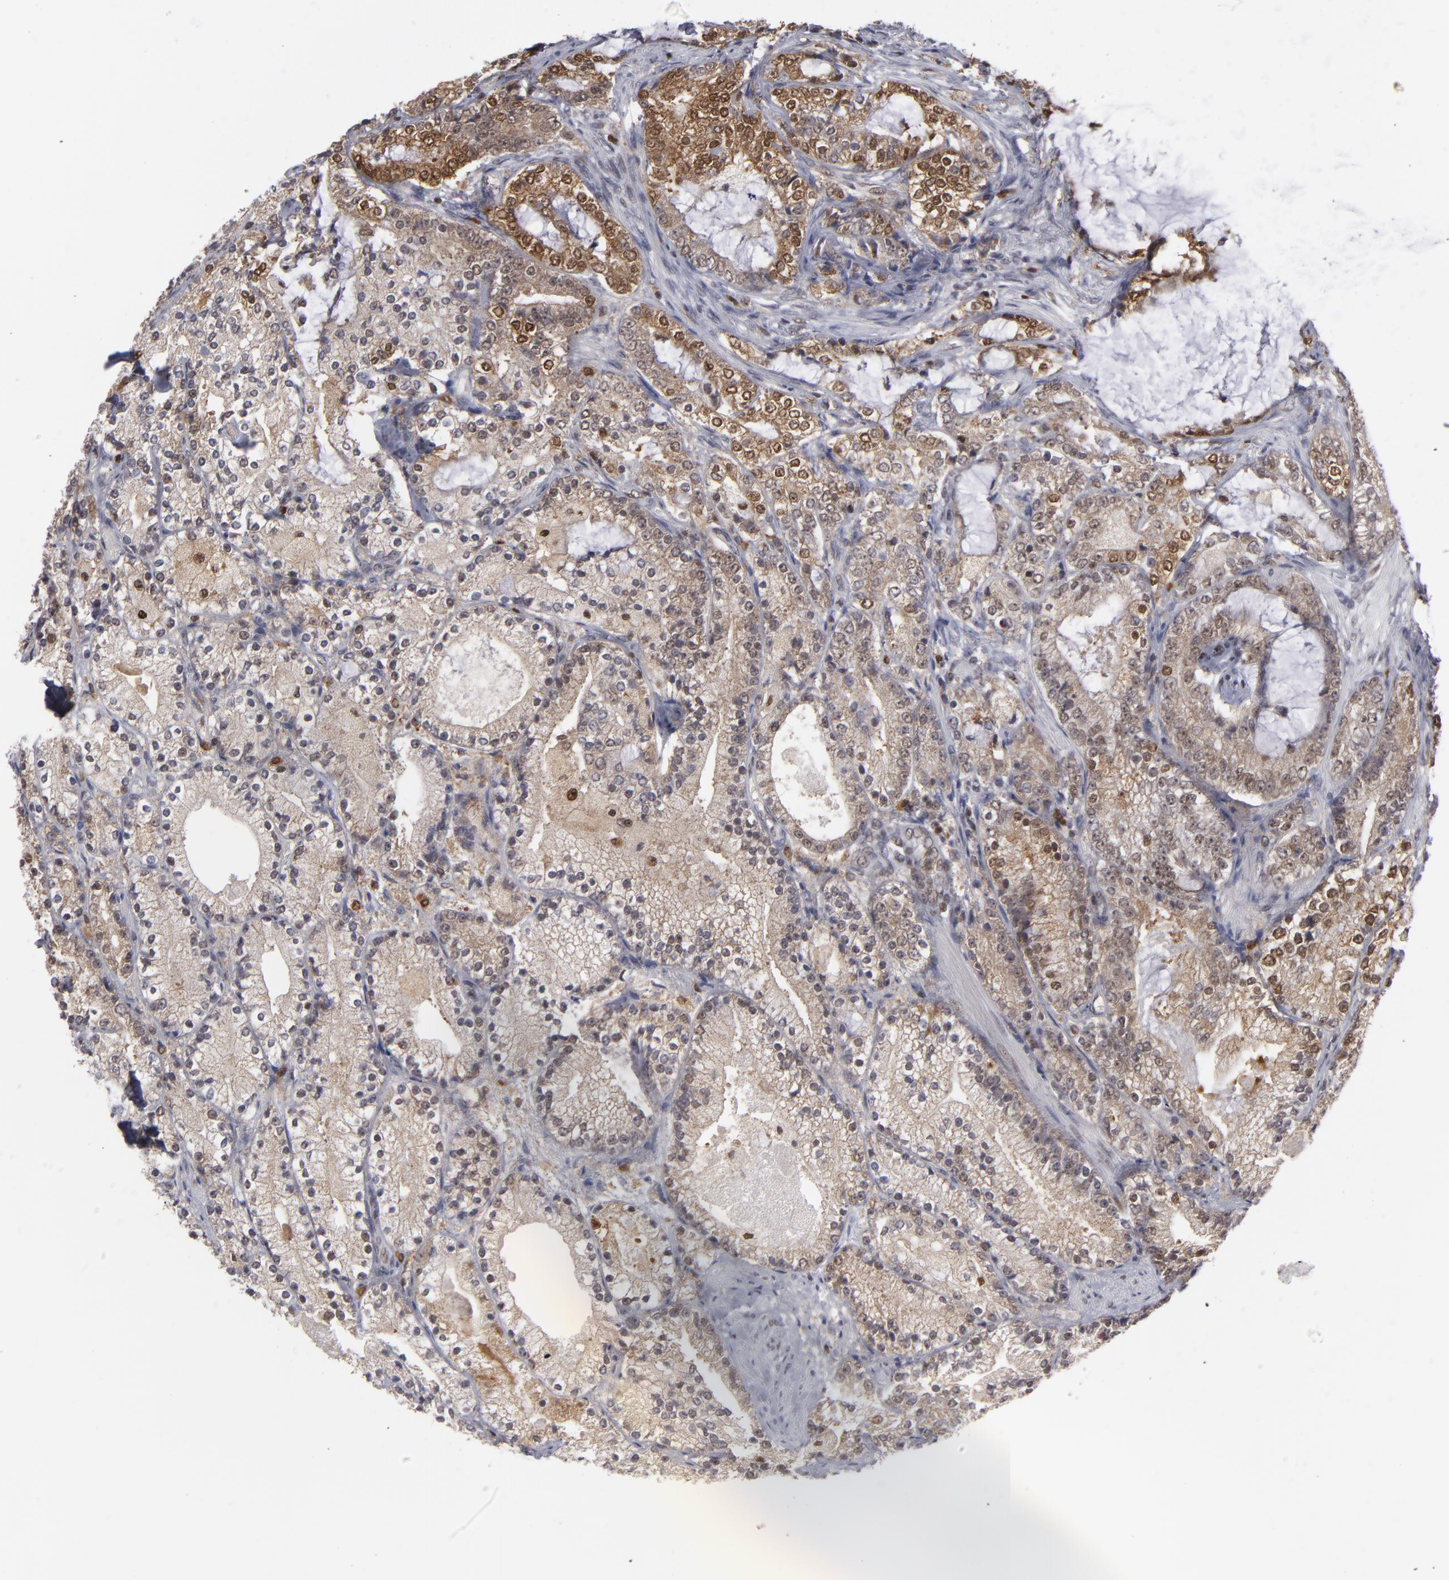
{"staining": {"intensity": "moderate", "quantity": "25%-75%", "location": "cytoplasmic/membranous,nuclear"}, "tissue": "prostate cancer", "cell_type": "Tumor cells", "image_type": "cancer", "snomed": [{"axis": "morphology", "description": "Adenocarcinoma, High grade"}, {"axis": "topography", "description": "Prostate"}], "caption": "Immunohistochemical staining of adenocarcinoma (high-grade) (prostate) displays medium levels of moderate cytoplasmic/membranous and nuclear staining in about 25%-75% of tumor cells.", "gene": "GSR", "patient": {"sex": "male", "age": 63}}